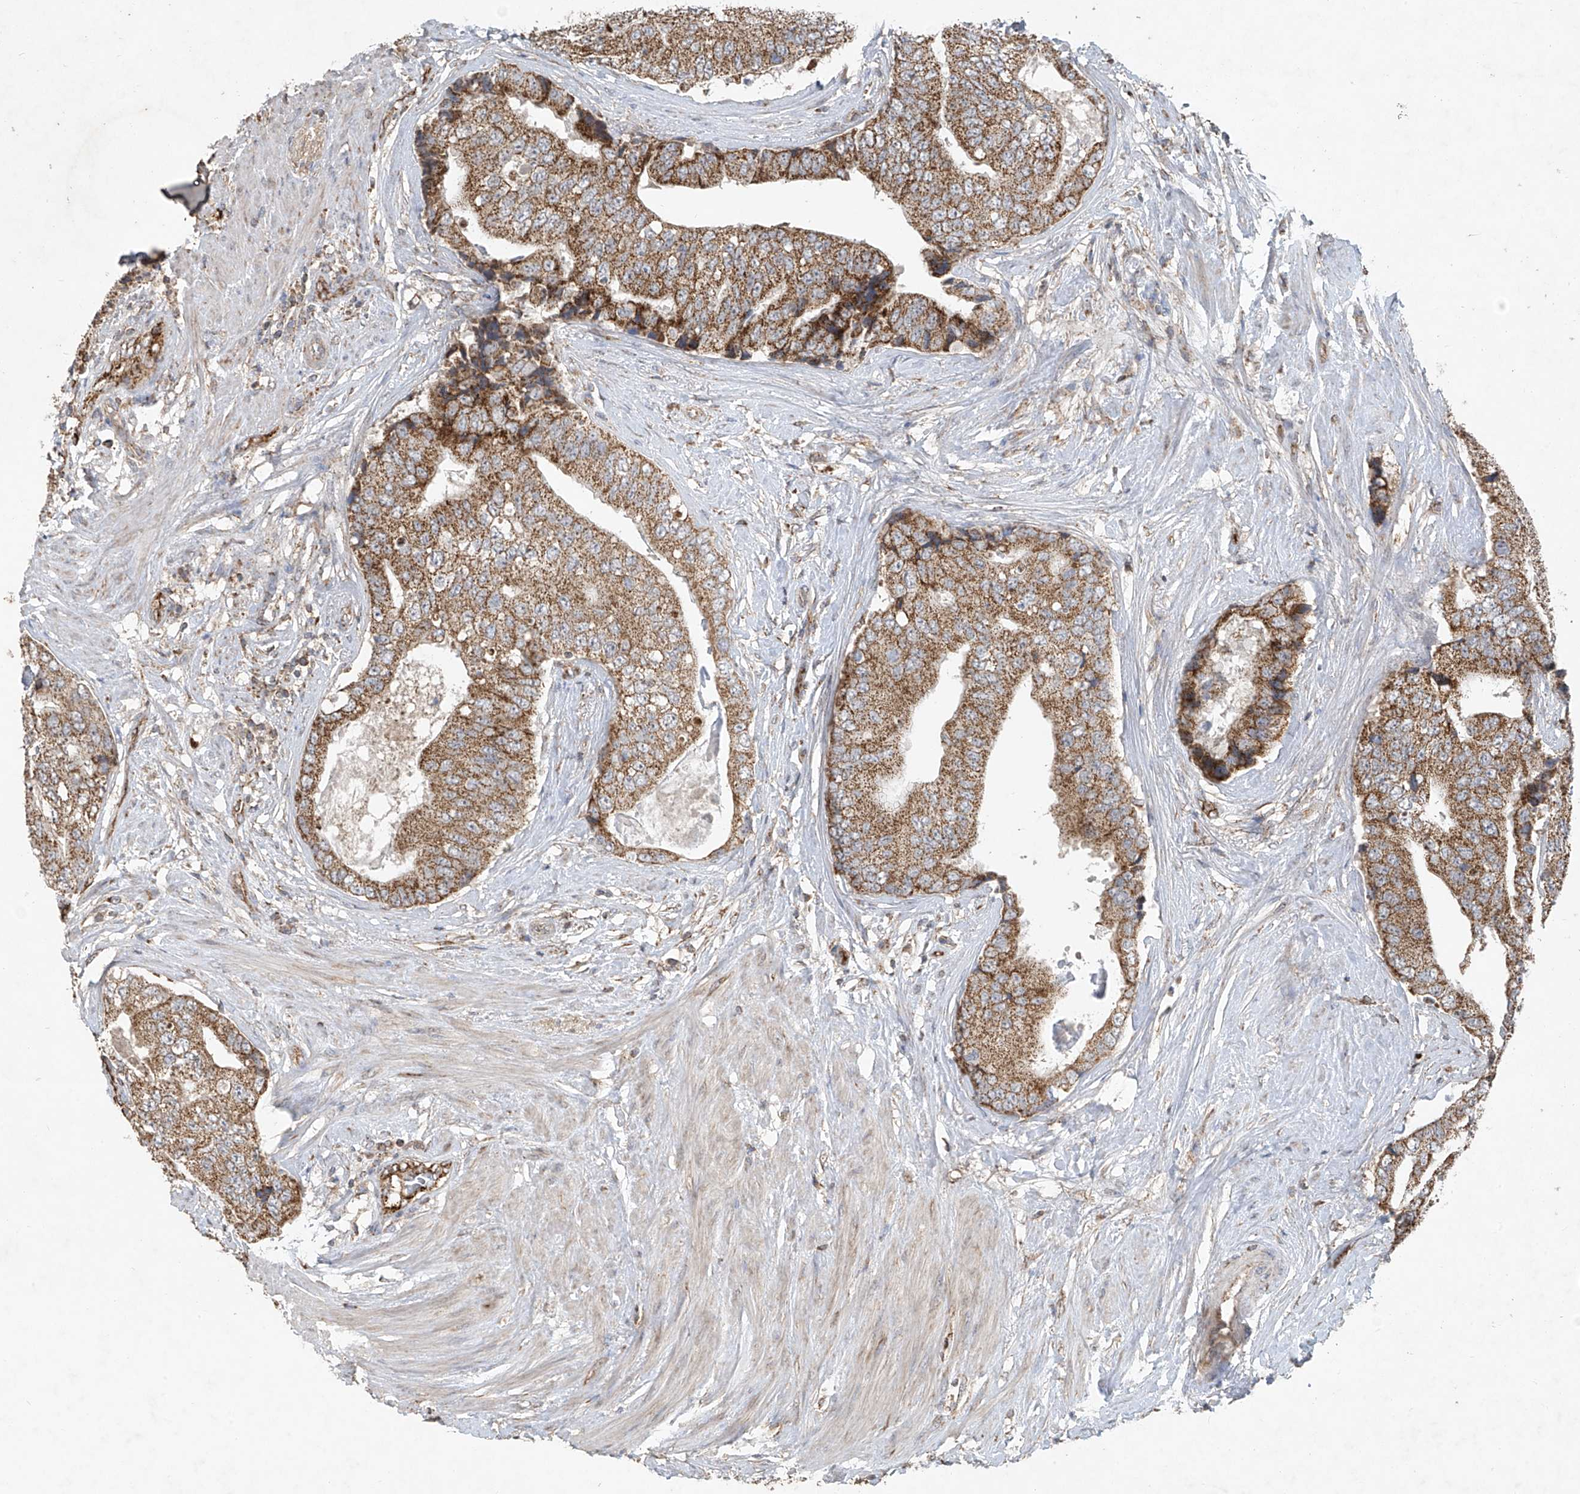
{"staining": {"intensity": "moderate", "quantity": ">75%", "location": "cytoplasmic/membranous"}, "tissue": "prostate cancer", "cell_type": "Tumor cells", "image_type": "cancer", "snomed": [{"axis": "morphology", "description": "Adenocarcinoma, High grade"}, {"axis": "topography", "description": "Prostate"}], "caption": "A medium amount of moderate cytoplasmic/membranous expression is present in about >75% of tumor cells in prostate cancer (high-grade adenocarcinoma) tissue.", "gene": "UQCC1", "patient": {"sex": "male", "age": 70}}